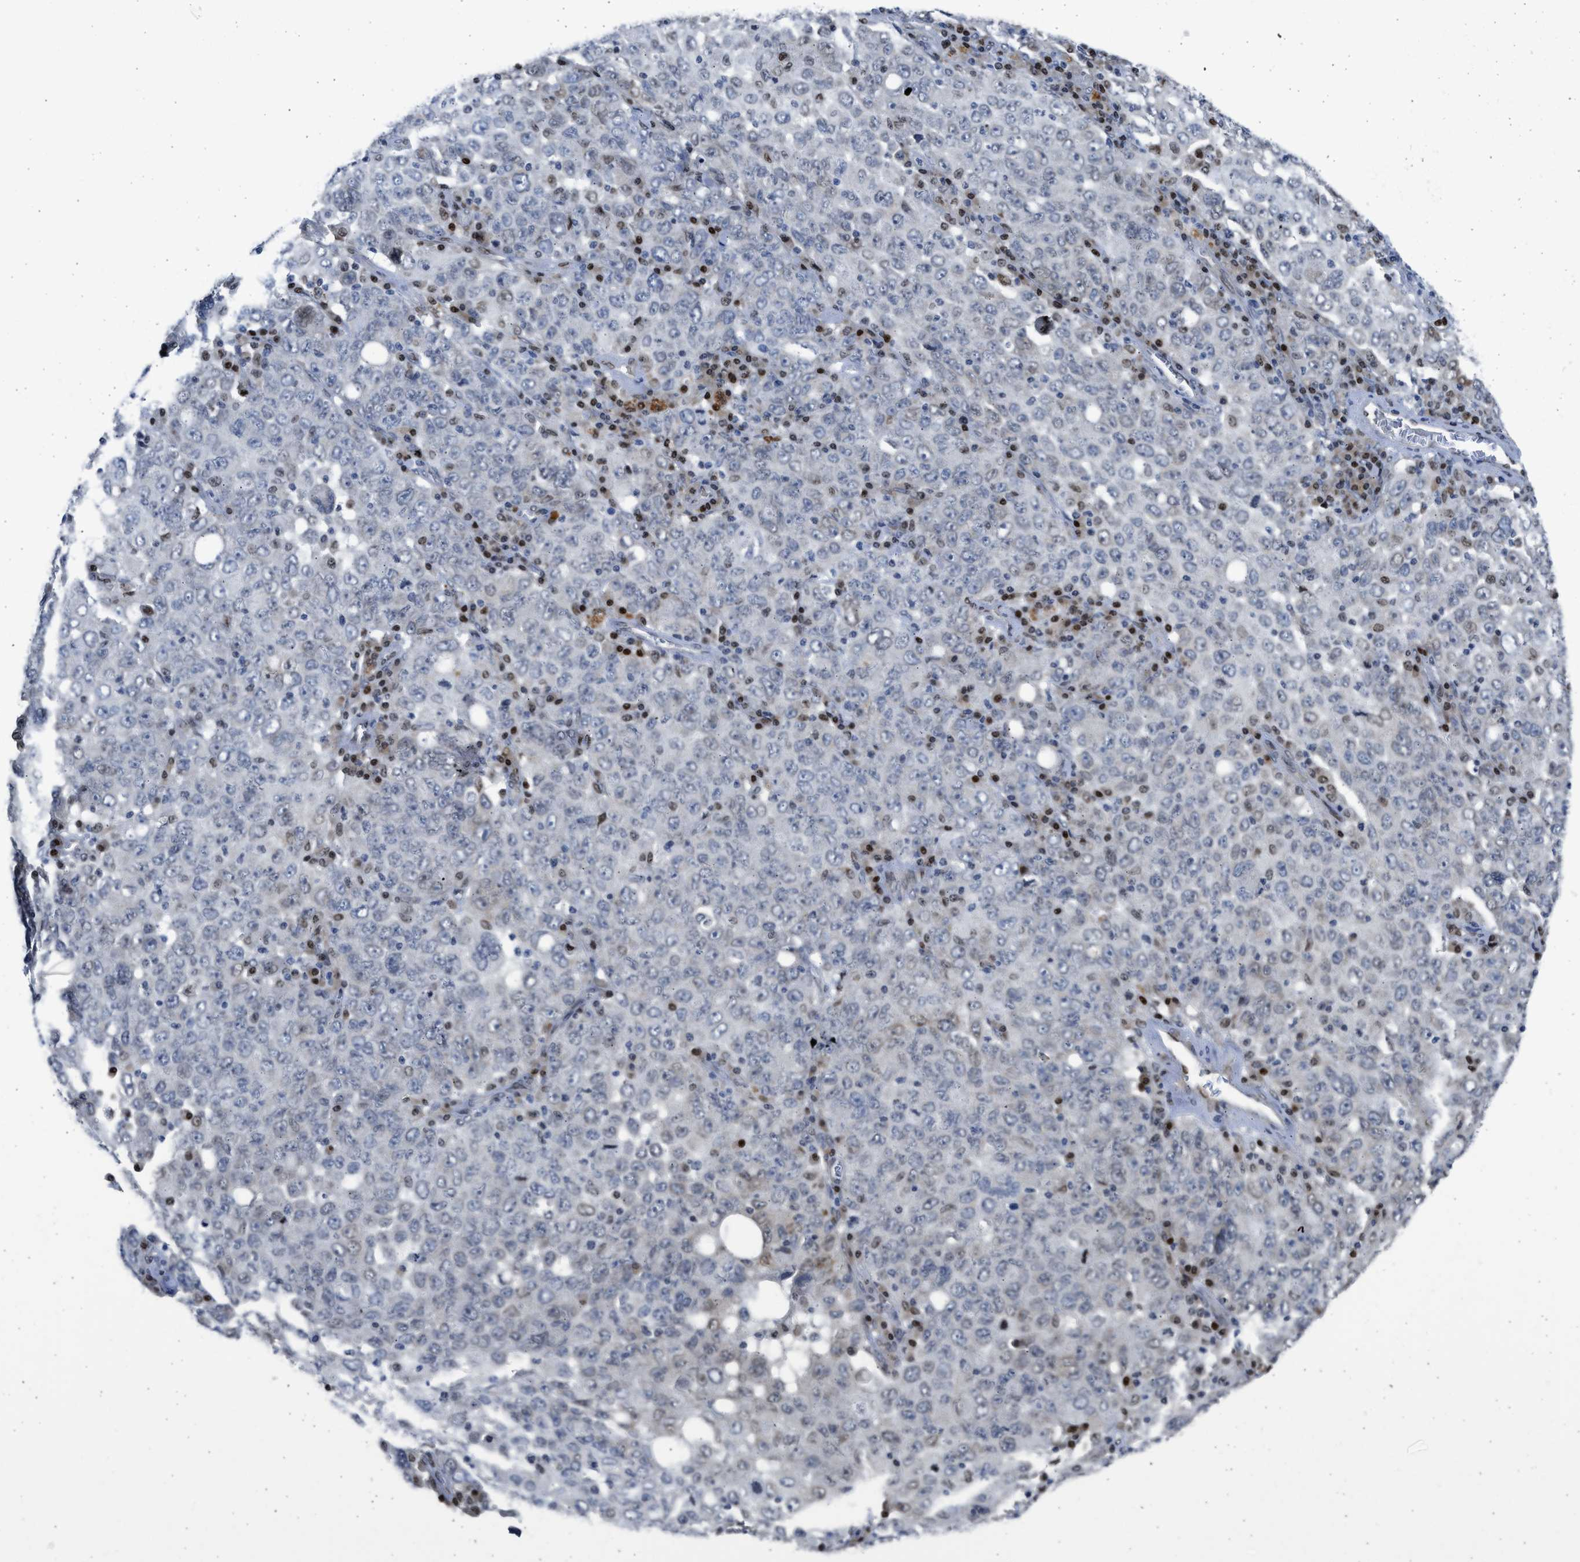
{"staining": {"intensity": "moderate", "quantity": "<25%", "location": "nuclear"}, "tissue": "ovarian cancer", "cell_type": "Tumor cells", "image_type": "cancer", "snomed": [{"axis": "morphology", "description": "Carcinoma, endometroid"}, {"axis": "topography", "description": "Ovary"}], "caption": "This photomicrograph shows immunohistochemistry staining of ovarian cancer, with low moderate nuclear positivity in approximately <25% of tumor cells.", "gene": "HMGN3", "patient": {"sex": "female", "age": 62}}